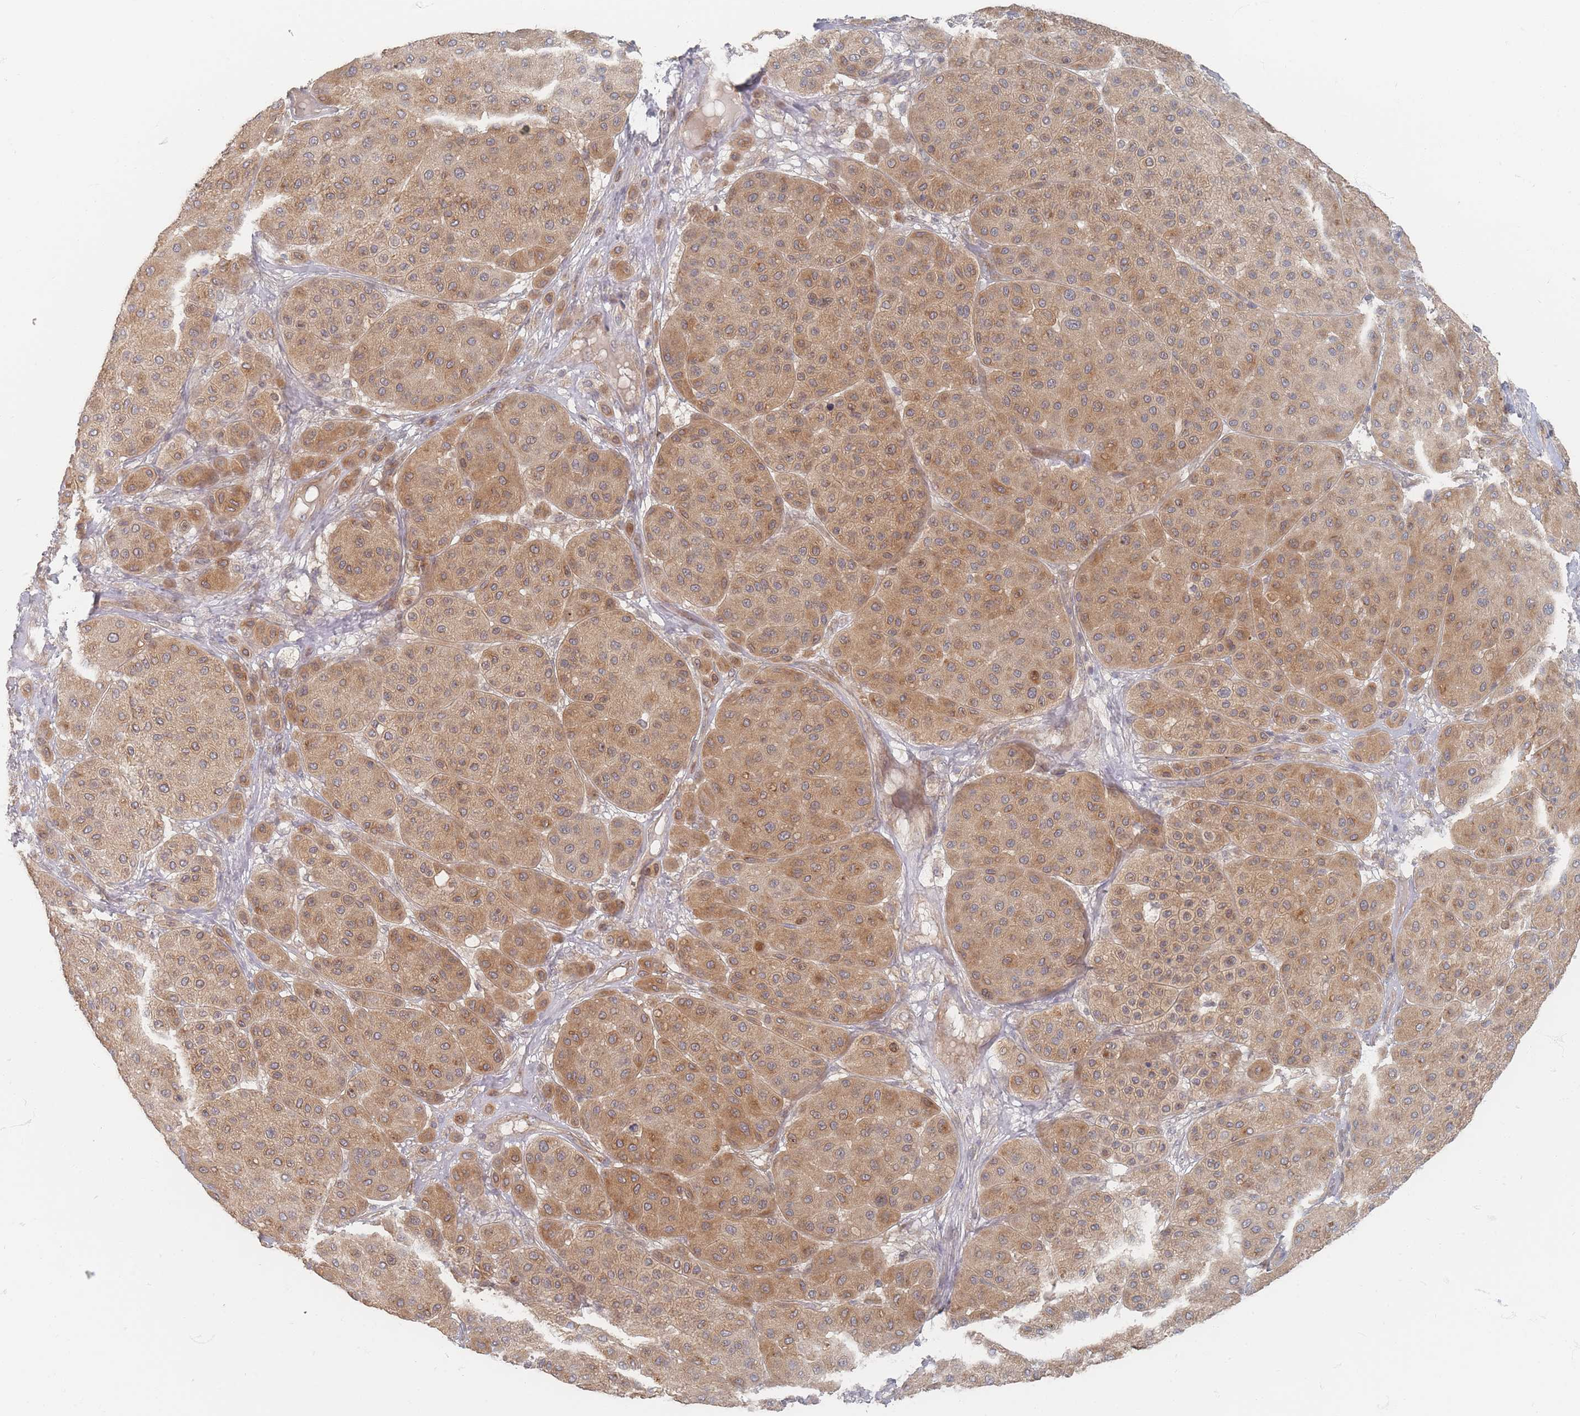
{"staining": {"intensity": "moderate", "quantity": ">75%", "location": "cytoplasmic/membranous"}, "tissue": "melanoma", "cell_type": "Tumor cells", "image_type": "cancer", "snomed": [{"axis": "morphology", "description": "Malignant melanoma, Metastatic site"}, {"axis": "topography", "description": "Smooth muscle"}], "caption": "Melanoma tissue demonstrates moderate cytoplasmic/membranous staining in about >75% of tumor cells", "gene": "GLE1", "patient": {"sex": "male", "age": 41}}